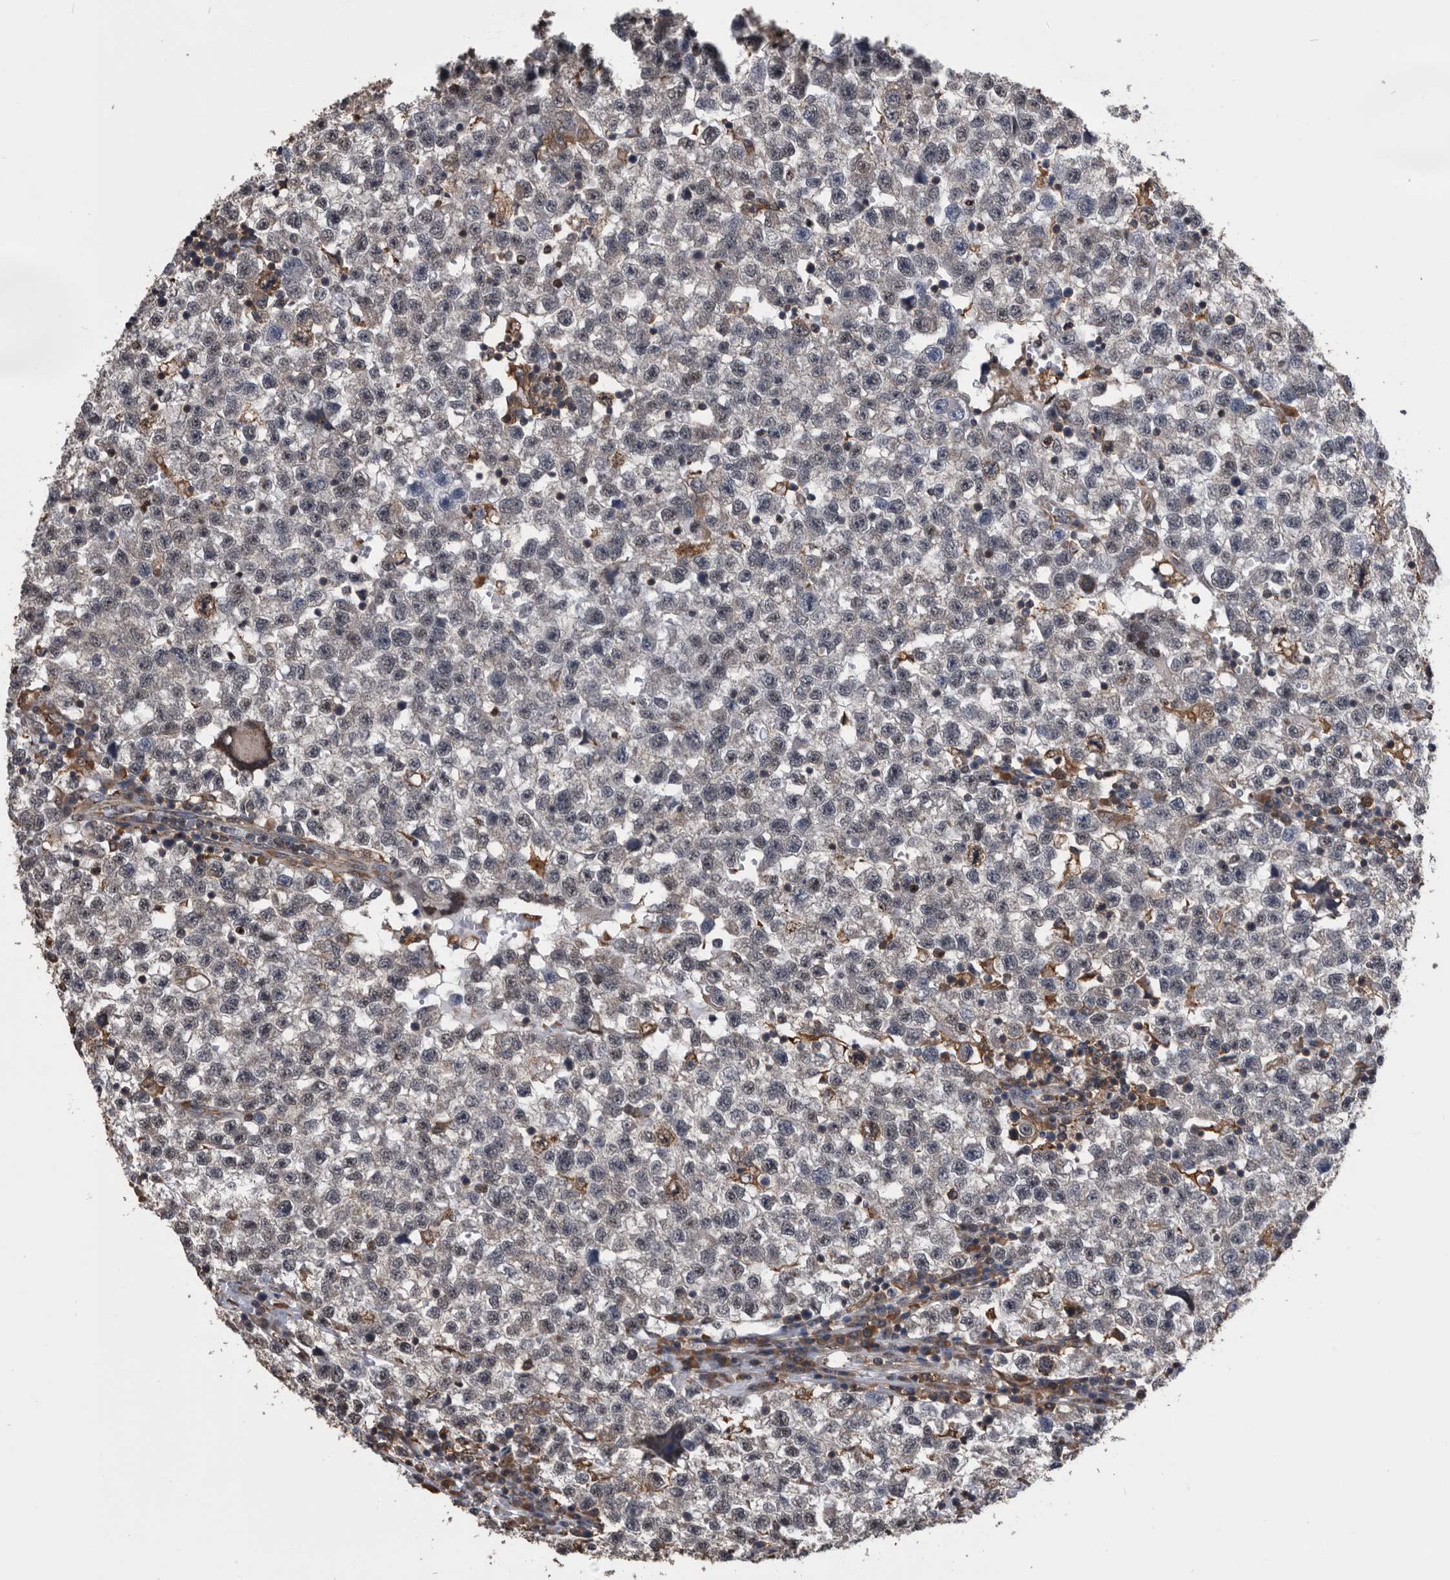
{"staining": {"intensity": "weak", "quantity": "<25%", "location": "nuclear"}, "tissue": "testis cancer", "cell_type": "Tumor cells", "image_type": "cancer", "snomed": [{"axis": "morphology", "description": "Seminoma, NOS"}, {"axis": "topography", "description": "Testis"}], "caption": "A photomicrograph of testis seminoma stained for a protein shows no brown staining in tumor cells.", "gene": "NRBP1", "patient": {"sex": "male", "age": 22}}